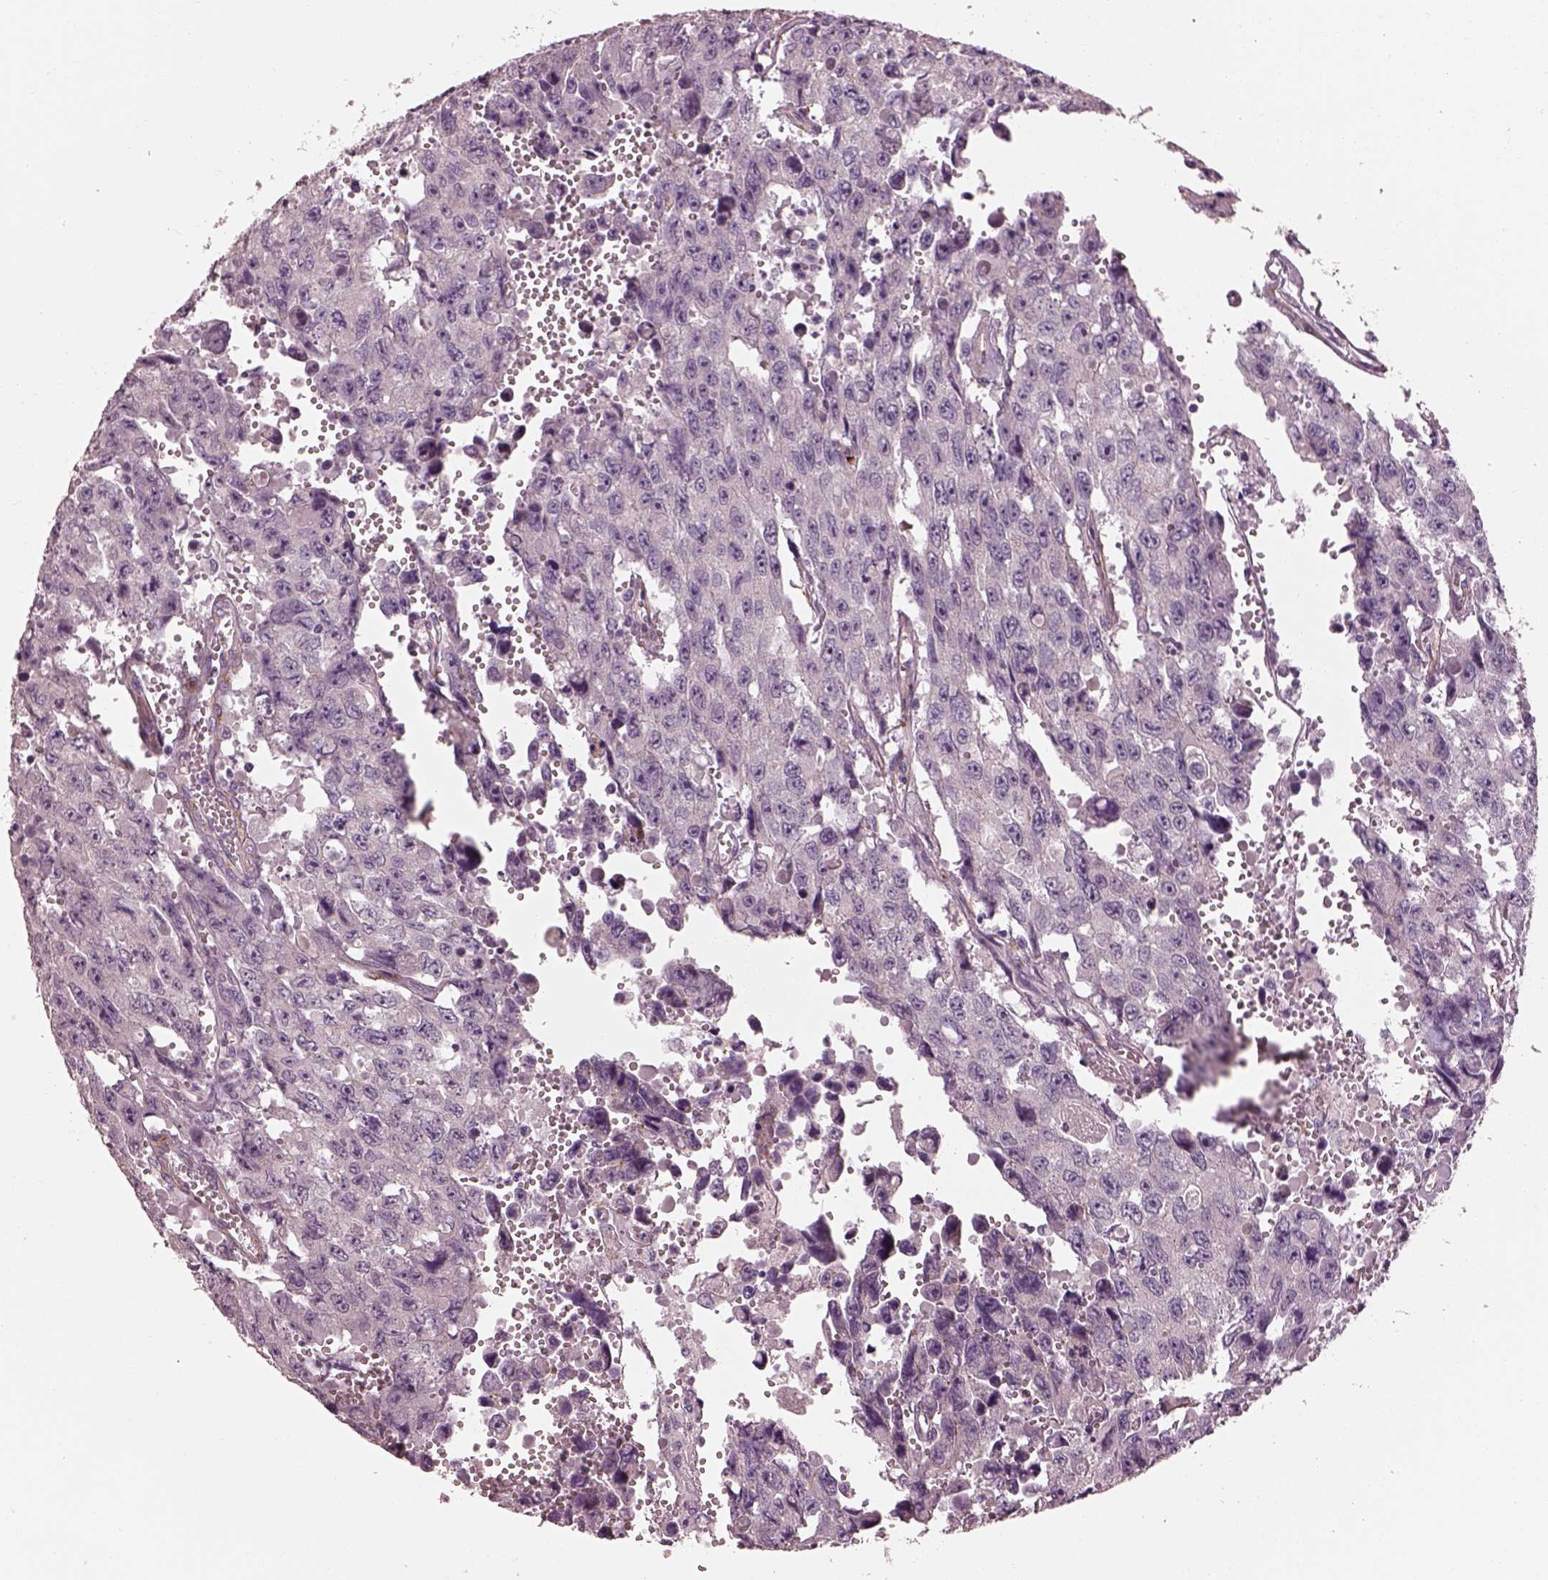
{"staining": {"intensity": "negative", "quantity": "none", "location": "none"}, "tissue": "testis cancer", "cell_type": "Tumor cells", "image_type": "cancer", "snomed": [{"axis": "morphology", "description": "Seminoma, NOS"}, {"axis": "topography", "description": "Testis"}], "caption": "This is a histopathology image of immunohistochemistry staining of testis seminoma, which shows no positivity in tumor cells. Nuclei are stained in blue.", "gene": "PRKCZ", "patient": {"sex": "male", "age": 26}}